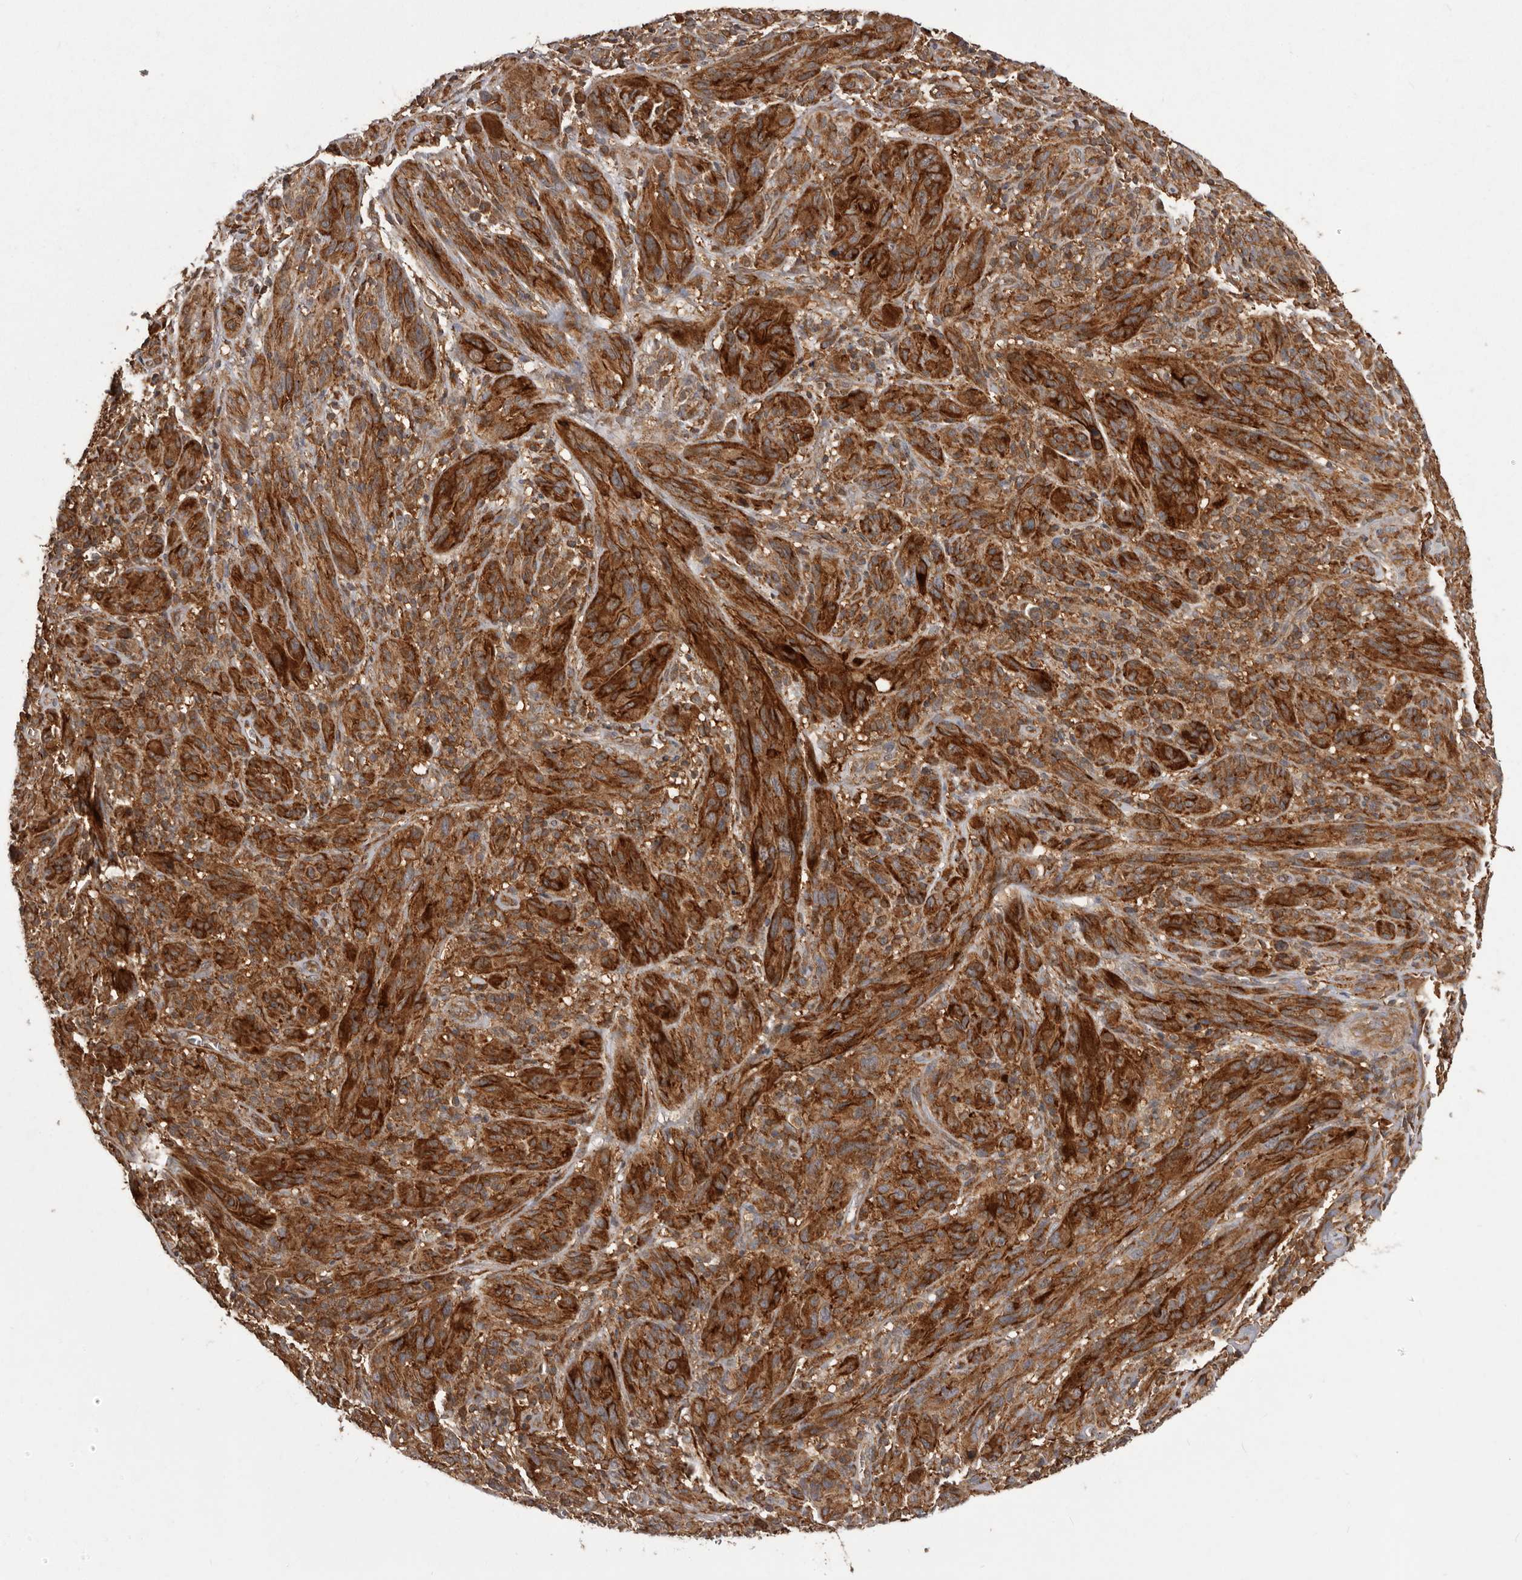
{"staining": {"intensity": "strong", "quantity": ">75%", "location": "cytoplasmic/membranous"}, "tissue": "melanoma", "cell_type": "Tumor cells", "image_type": "cancer", "snomed": [{"axis": "morphology", "description": "Malignant melanoma, NOS"}, {"axis": "topography", "description": "Skin of head"}], "caption": "IHC staining of malignant melanoma, which displays high levels of strong cytoplasmic/membranous positivity in approximately >75% of tumor cells indicating strong cytoplasmic/membranous protein expression. The staining was performed using DAB (3,3'-diaminobenzidine) (brown) for protein detection and nuclei were counterstained in hematoxylin (blue).", "gene": "SLC22A3", "patient": {"sex": "male", "age": 96}}